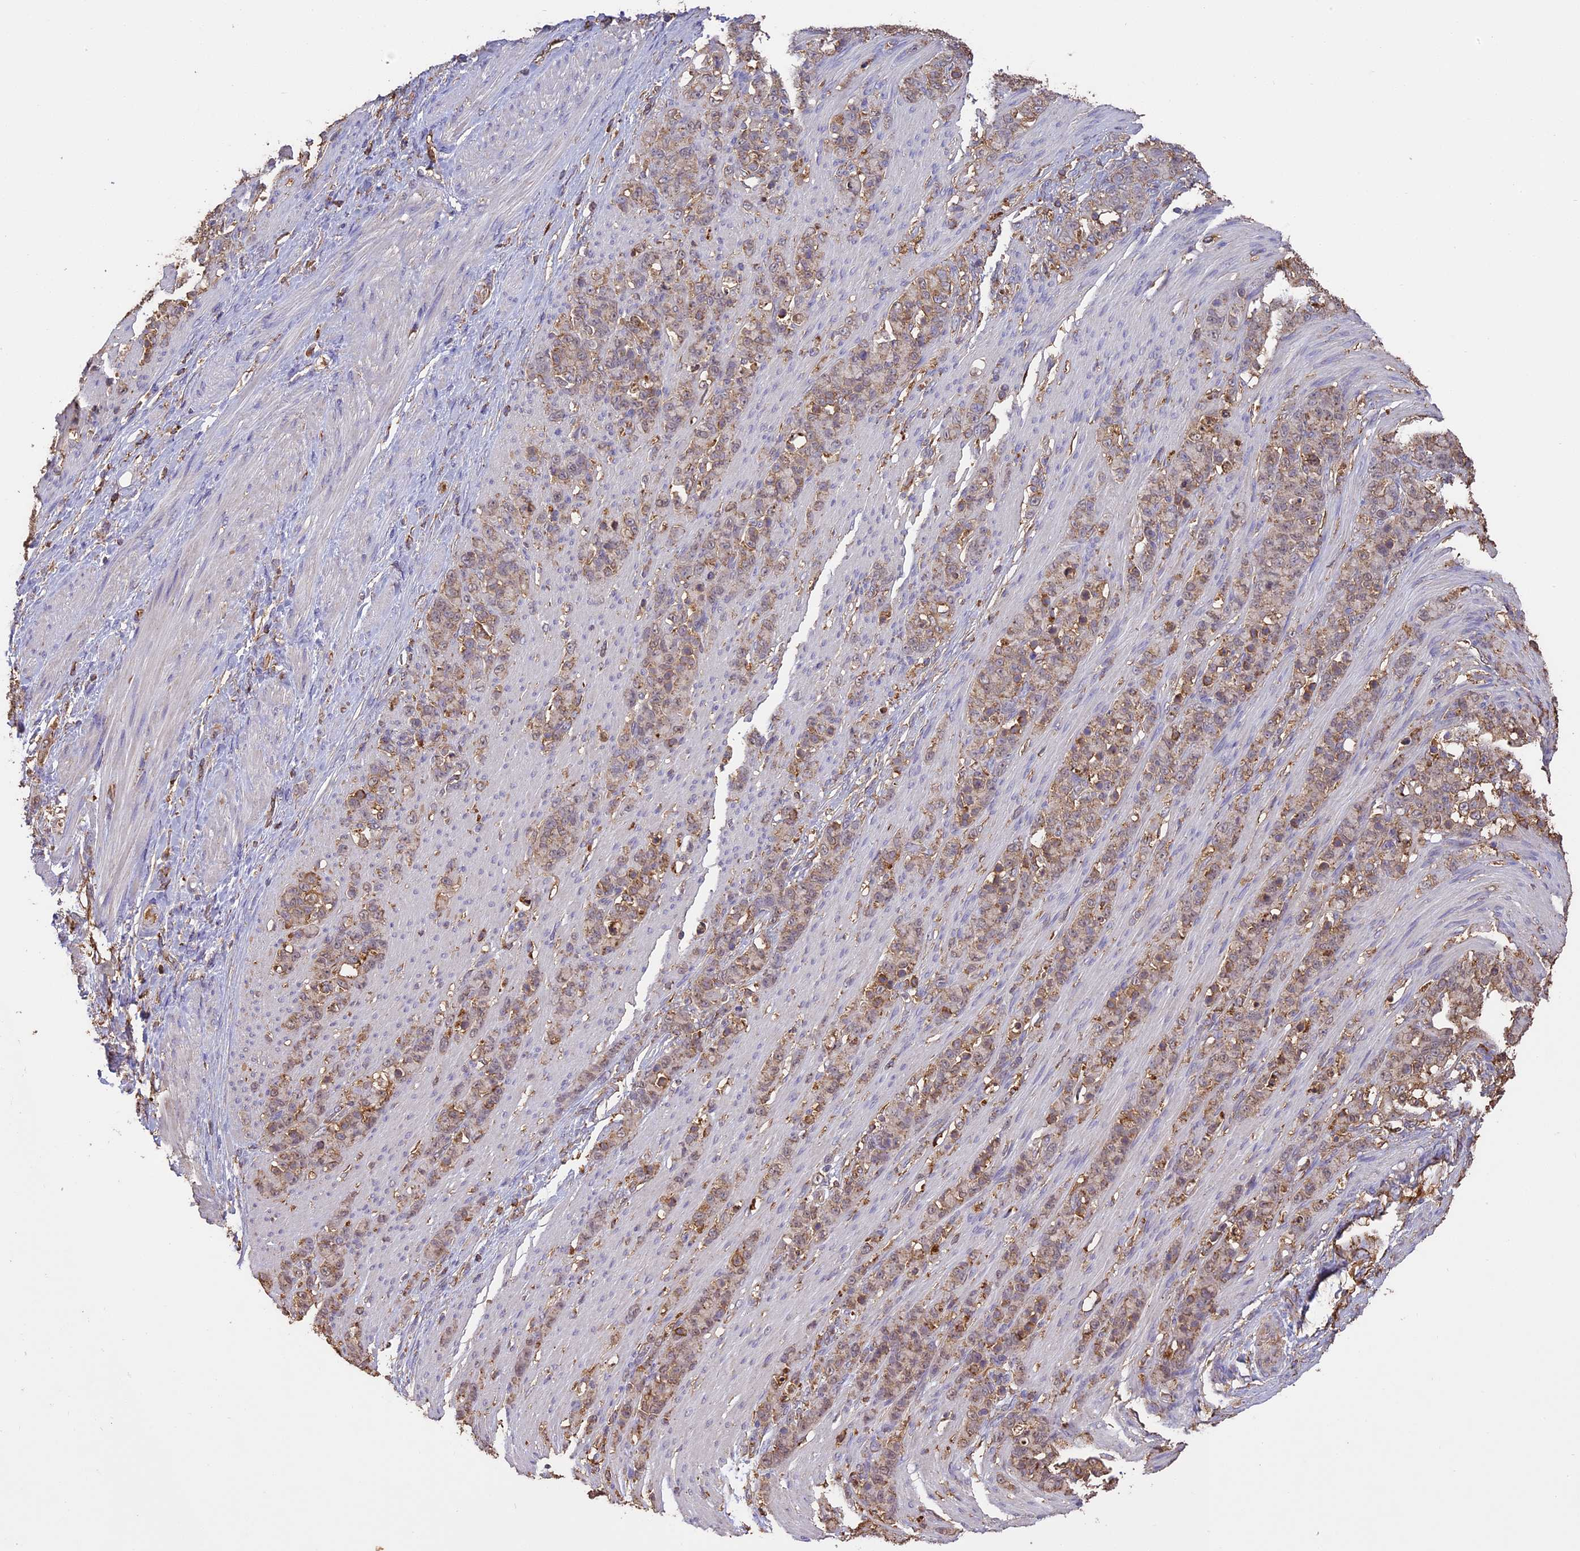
{"staining": {"intensity": "weak", "quantity": ">75%", "location": "cytoplasmic/membranous"}, "tissue": "stomach cancer", "cell_type": "Tumor cells", "image_type": "cancer", "snomed": [{"axis": "morphology", "description": "Adenocarcinoma, NOS"}, {"axis": "topography", "description": "Stomach"}], "caption": "Stomach cancer (adenocarcinoma) tissue reveals weak cytoplasmic/membranous expression in approximately >75% of tumor cells, visualized by immunohistochemistry. The protein is stained brown, and the nuclei are stained in blue (DAB (3,3'-diaminobenzidine) IHC with brightfield microscopy, high magnification).", "gene": "ARHGAP19", "patient": {"sex": "female", "age": 79}}